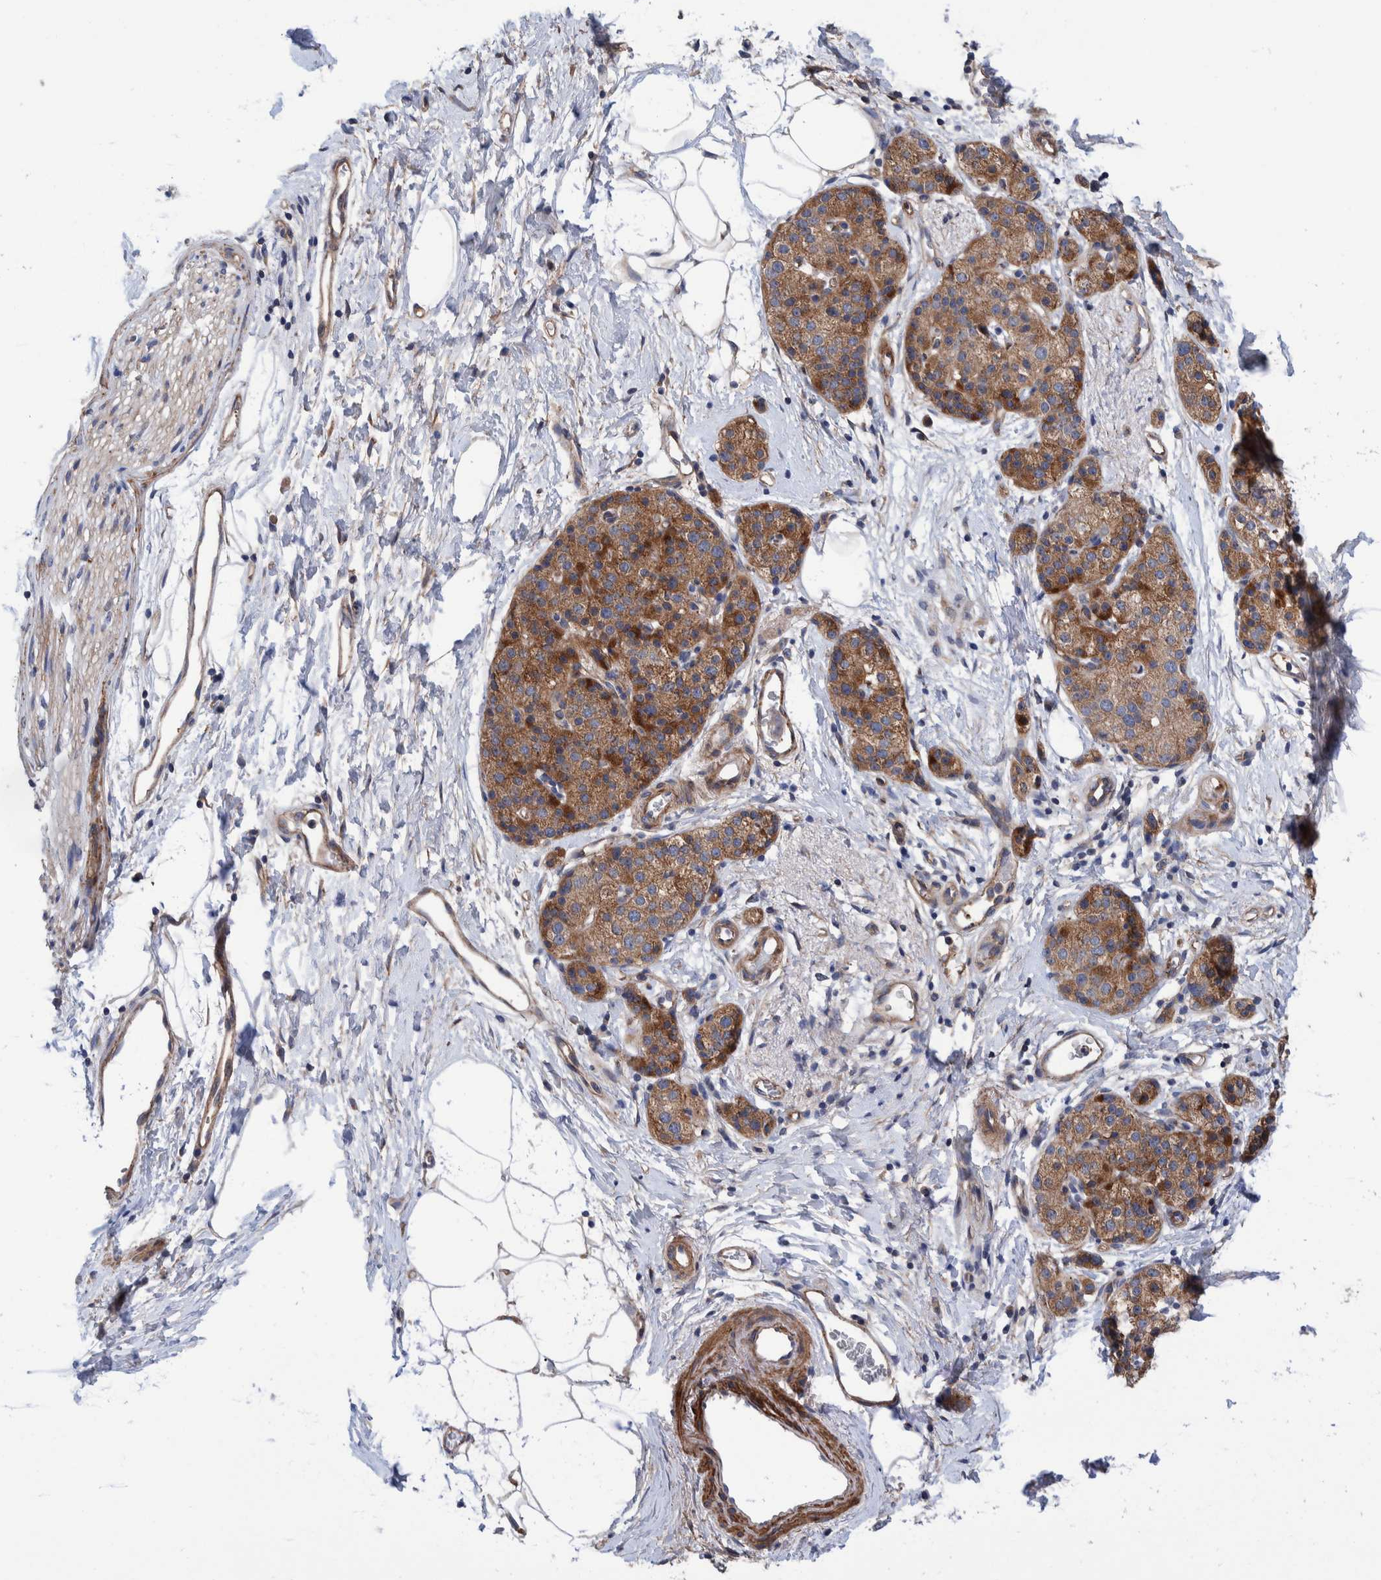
{"staining": {"intensity": "moderate", "quantity": ">75%", "location": "cytoplasmic/membranous"}, "tissue": "pancreatic cancer", "cell_type": "Tumor cells", "image_type": "cancer", "snomed": [{"axis": "morphology", "description": "Adenocarcinoma, NOS"}, {"axis": "topography", "description": "Pancreas"}], "caption": "Pancreatic adenocarcinoma was stained to show a protein in brown. There is medium levels of moderate cytoplasmic/membranous expression in approximately >75% of tumor cells. The protein is stained brown, and the nuclei are stained in blue (DAB (3,3'-diaminobenzidine) IHC with brightfield microscopy, high magnification).", "gene": "SLC25A10", "patient": {"sex": "male", "age": 50}}